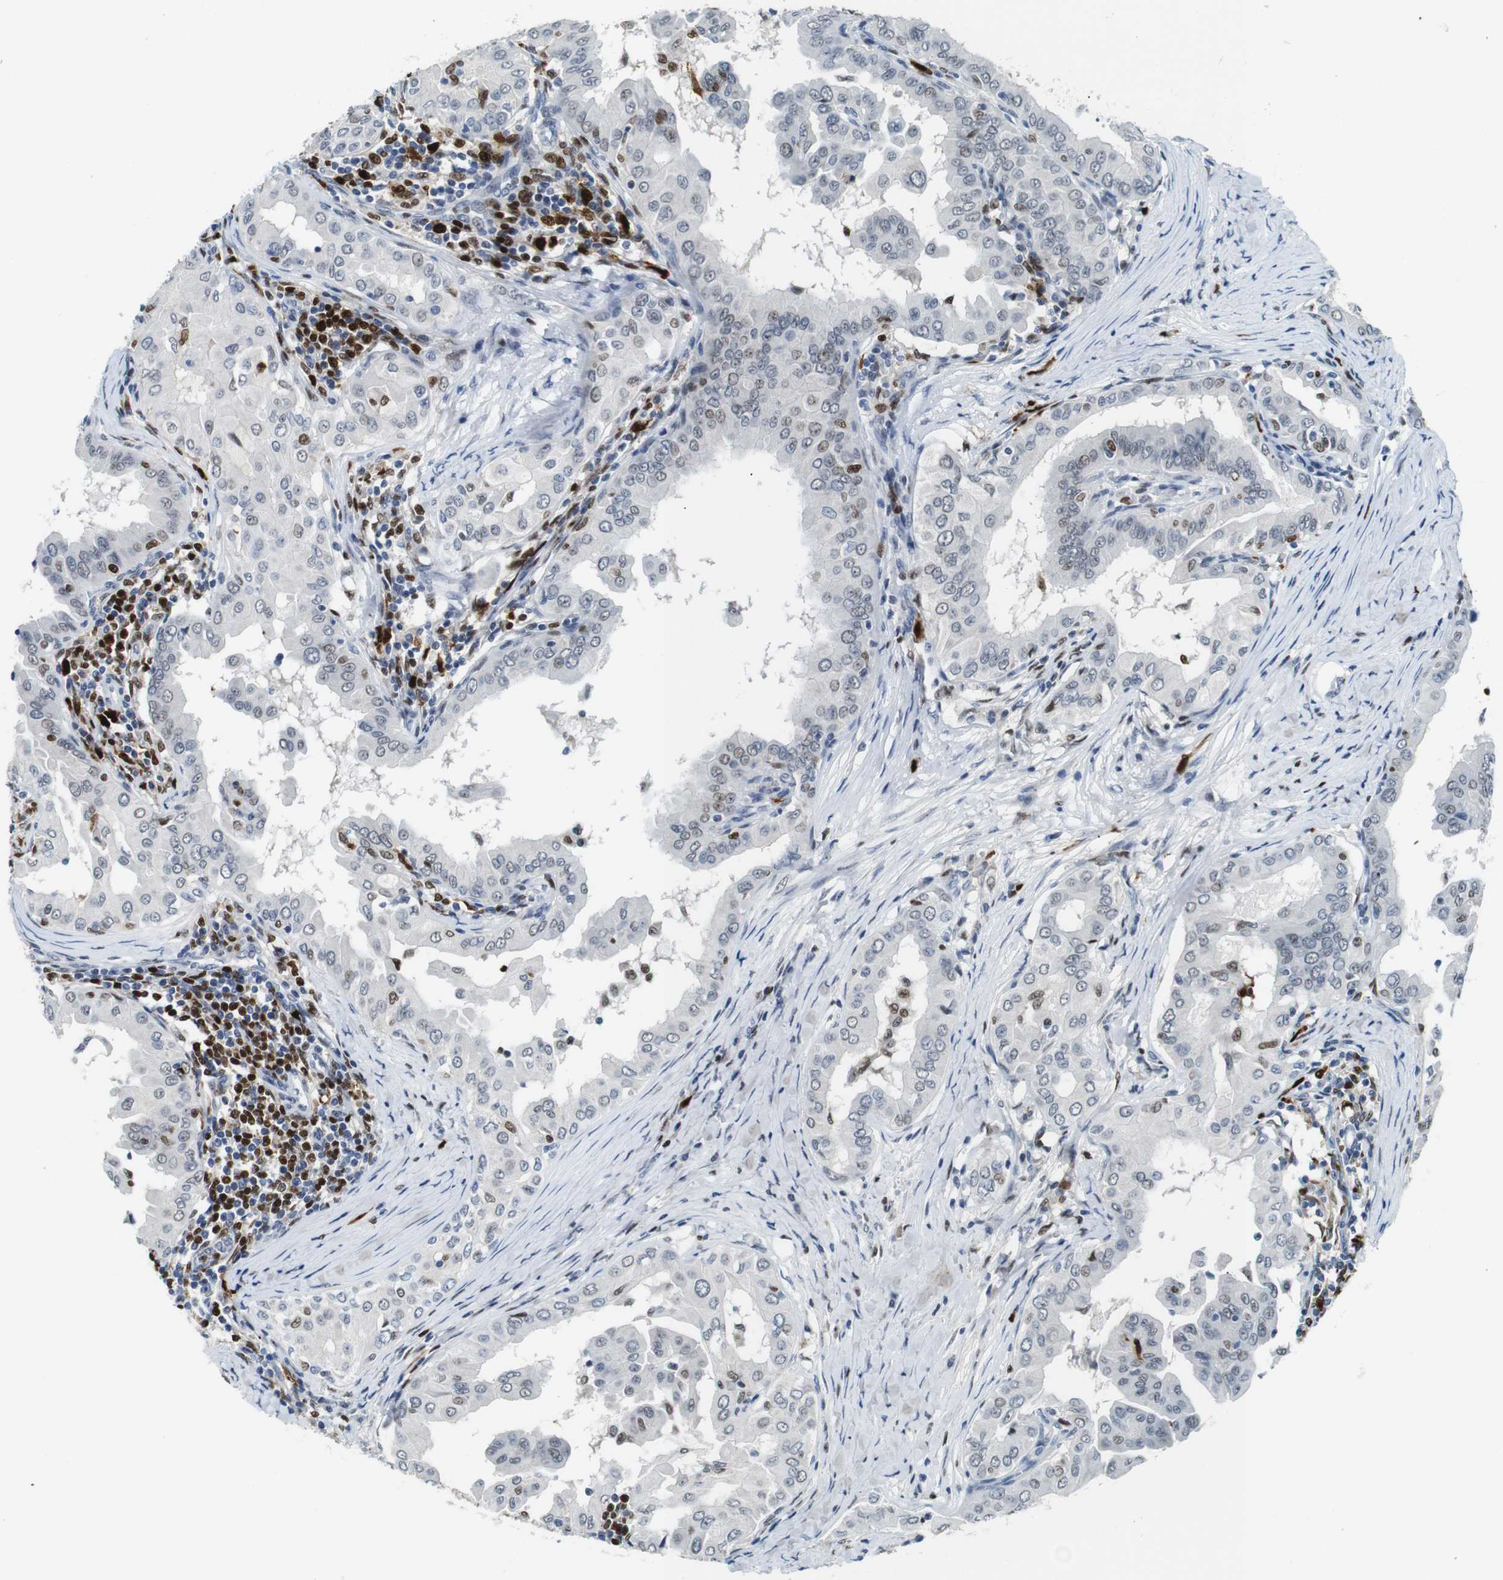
{"staining": {"intensity": "weak", "quantity": "25%-75%", "location": "nuclear"}, "tissue": "thyroid cancer", "cell_type": "Tumor cells", "image_type": "cancer", "snomed": [{"axis": "morphology", "description": "Papillary adenocarcinoma, NOS"}, {"axis": "topography", "description": "Thyroid gland"}], "caption": "Tumor cells show weak nuclear positivity in approximately 25%-75% of cells in thyroid papillary adenocarcinoma.", "gene": "IRF8", "patient": {"sex": "male", "age": 33}}